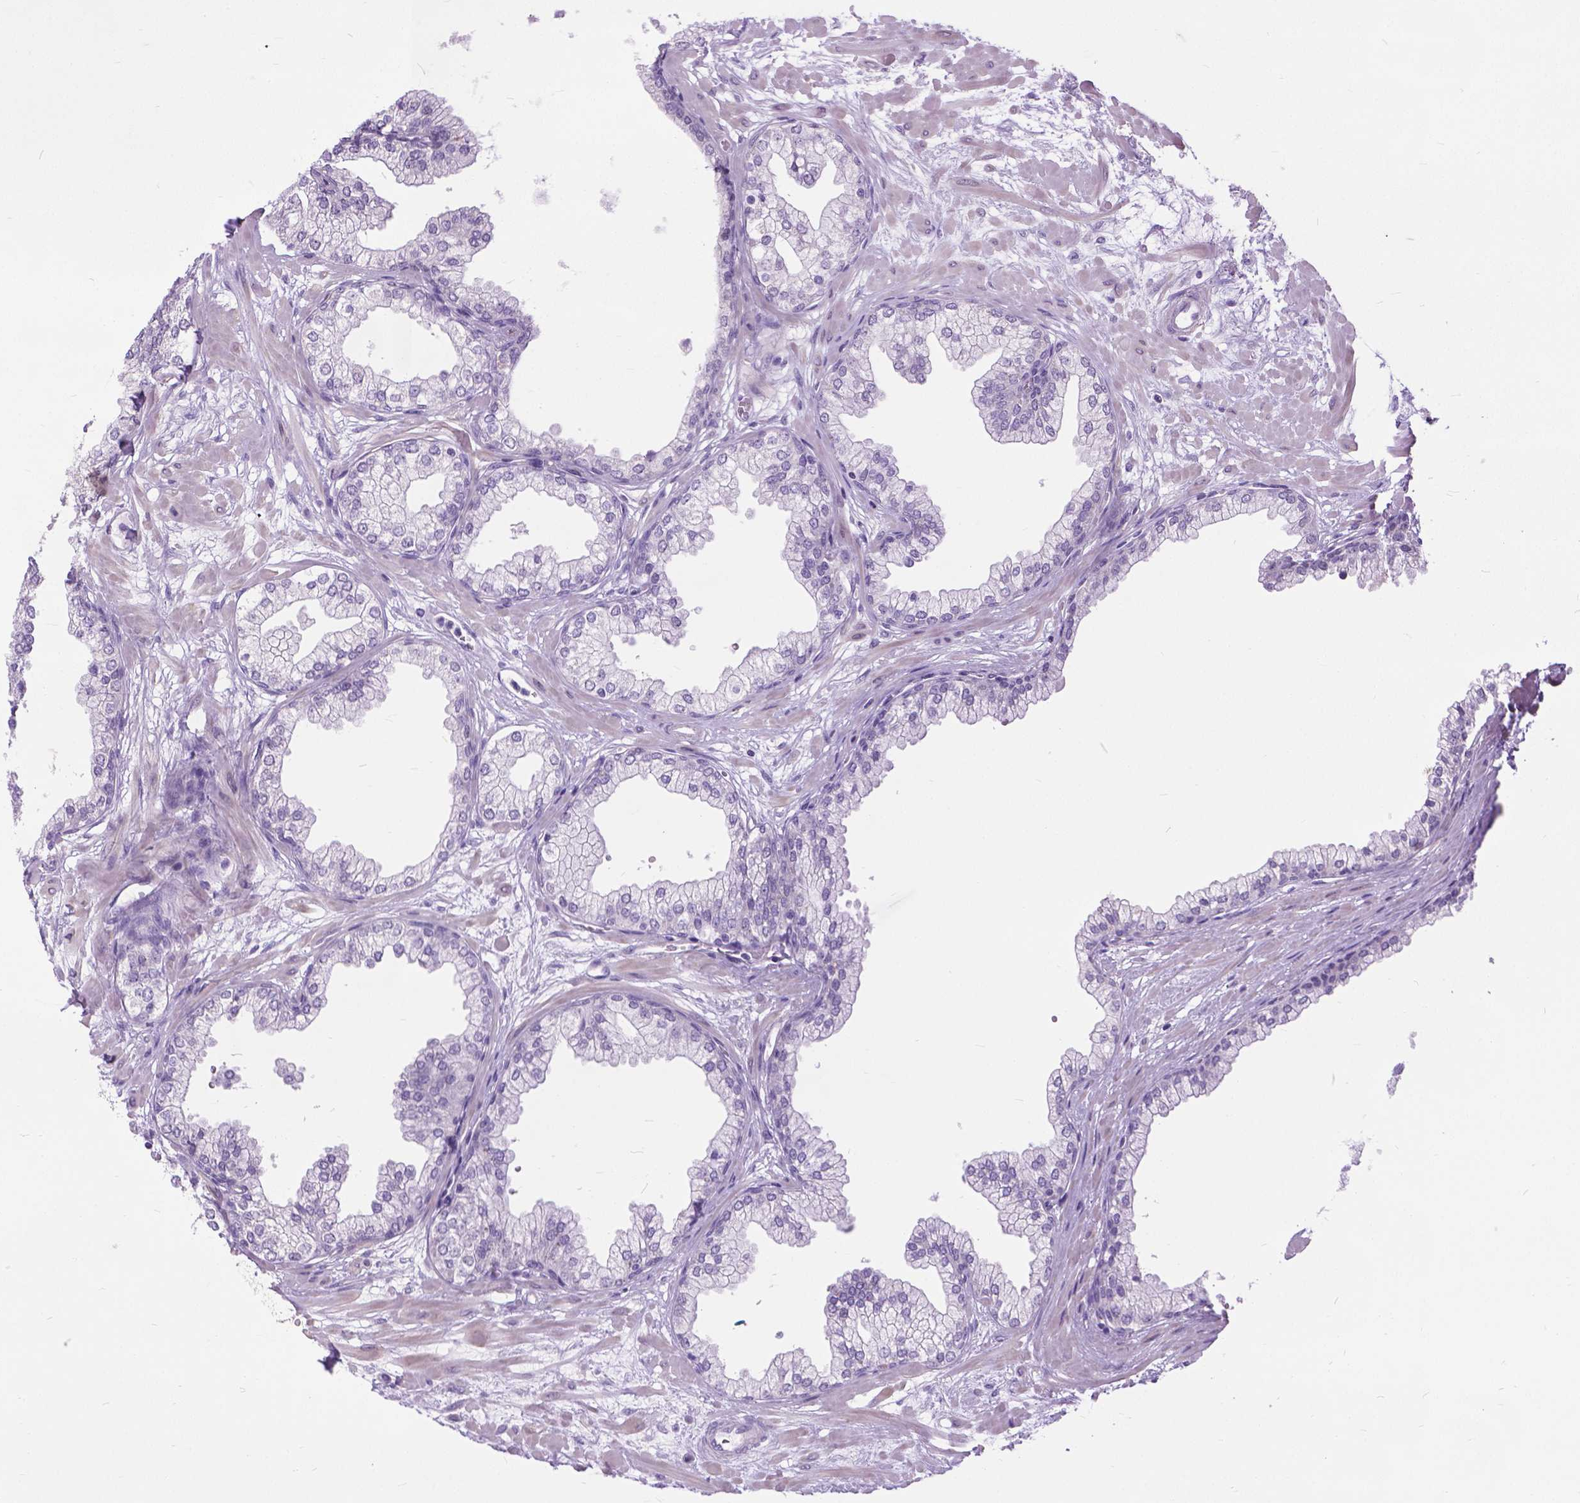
{"staining": {"intensity": "negative", "quantity": "none", "location": "none"}, "tissue": "prostate", "cell_type": "Glandular cells", "image_type": "normal", "snomed": [{"axis": "morphology", "description": "Normal tissue, NOS"}, {"axis": "topography", "description": "Prostate"}, {"axis": "topography", "description": "Peripheral nerve tissue"}], "caption": "Immunohistochemistry image of normal prostate stained for a protein (brown), which reveals no expression in glandular cells. (Stains: DAB IHC with hematoxylin counter stain, Microscopy: brightfield microscopy at high magnification).", "gene": "APCDD1L", "patient": {"sex": "male", "age": 61}}